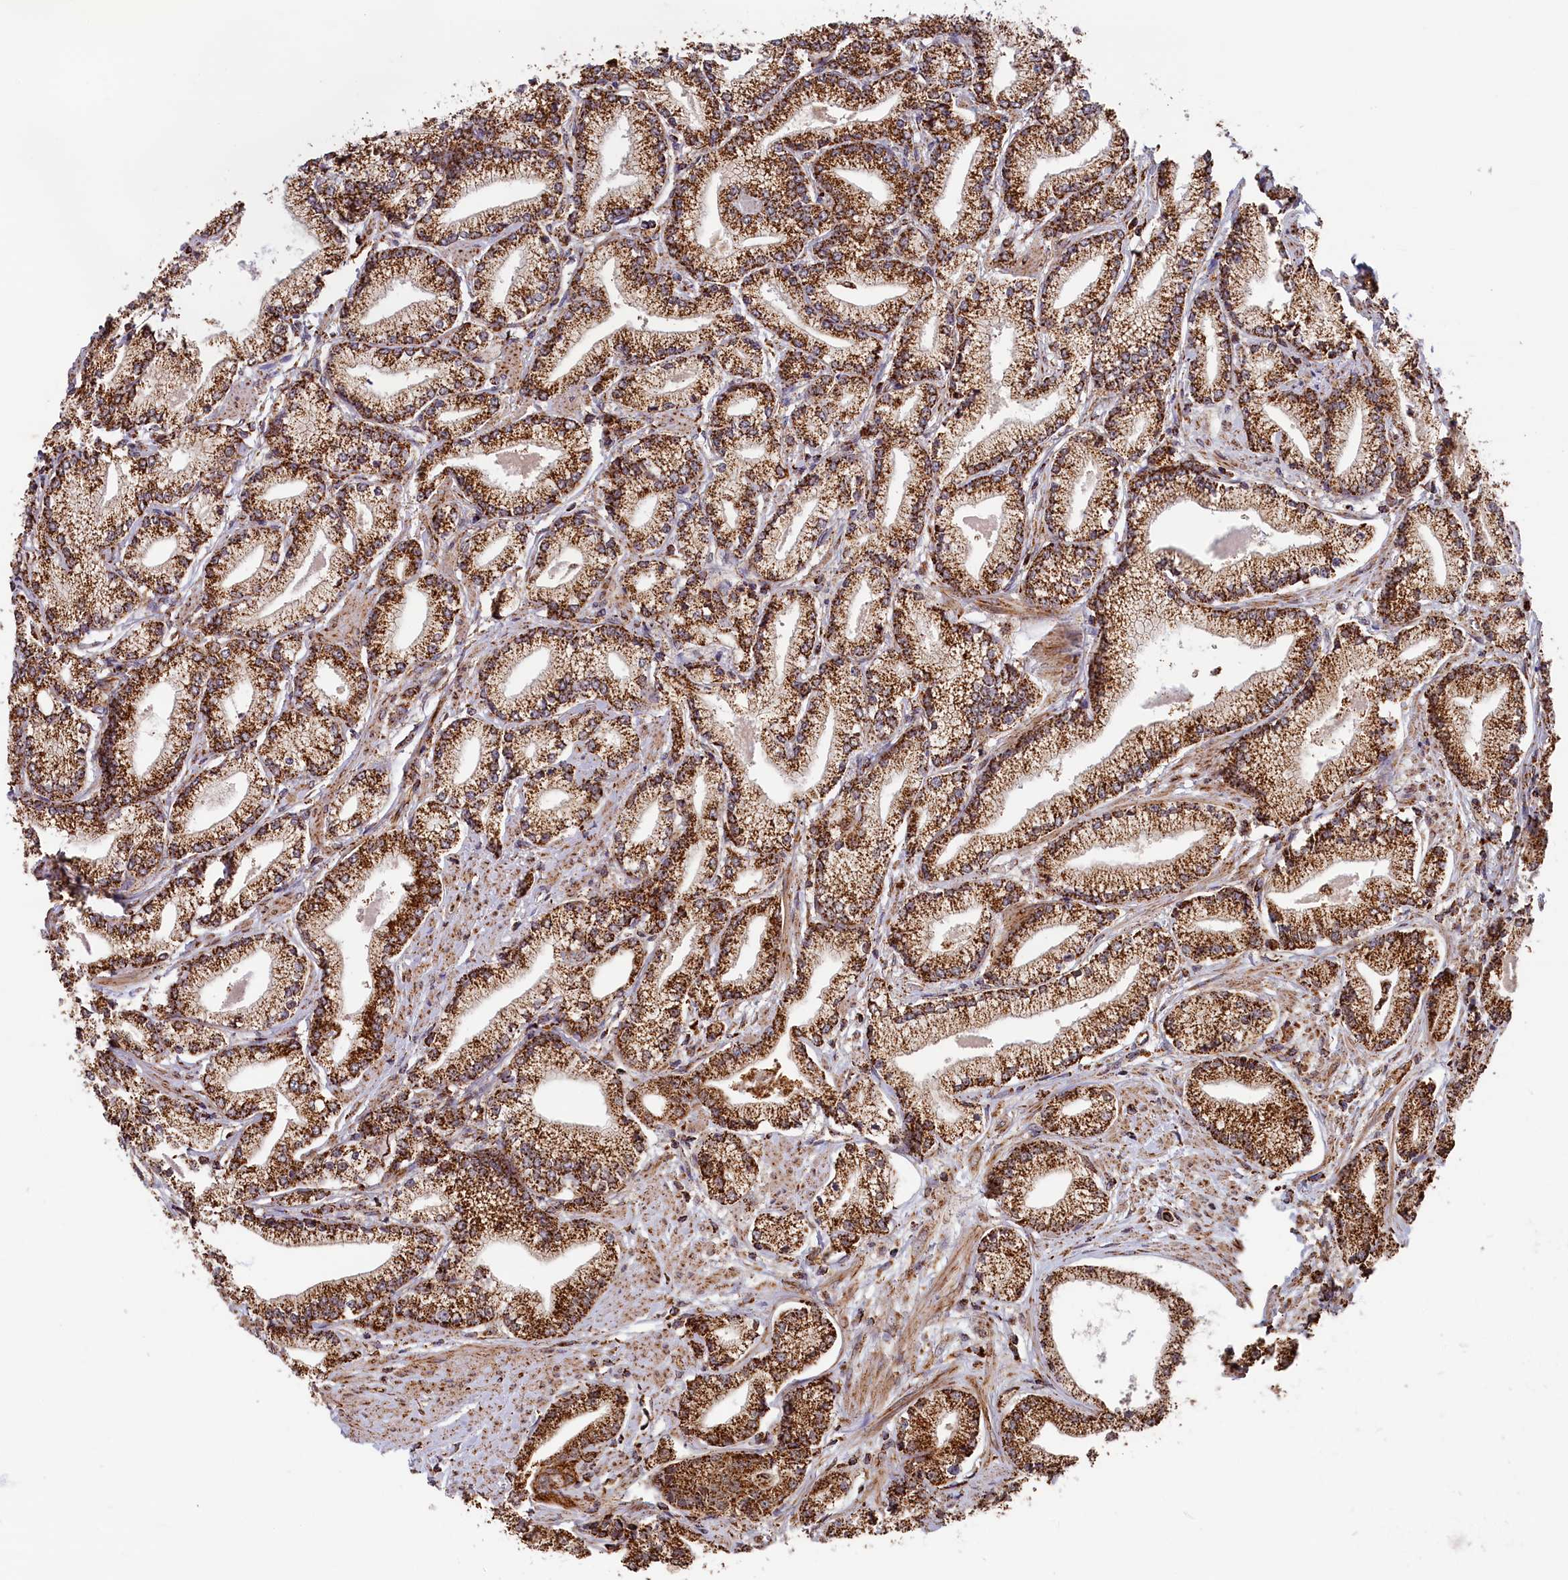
{"staining": {"intensity": "strong", "quantity": ">75%", "location": "cytoplasmic/membranous"}, "tissue": "prostate cancer", "cell_type": "Tumor cells", "image_type": "cancer", "snomed": [{"axis": "morphology", "description": "Adenocarcinoma, High grade"}, {"axis": "topography", "description": "Prostate"}], "caption": "The micrograph reveals immunohistochemical staining of prostate high-grade adenocarcinoma. There is strong cytoplasmic/membranous expression is present in about >75% of tumor cells. Immunohistochemistry (ihc) stains the protein in brown and the nuclei are stained blue.", "gene": "MACROD1", "patient": {"sex": "male", "age": 67}}